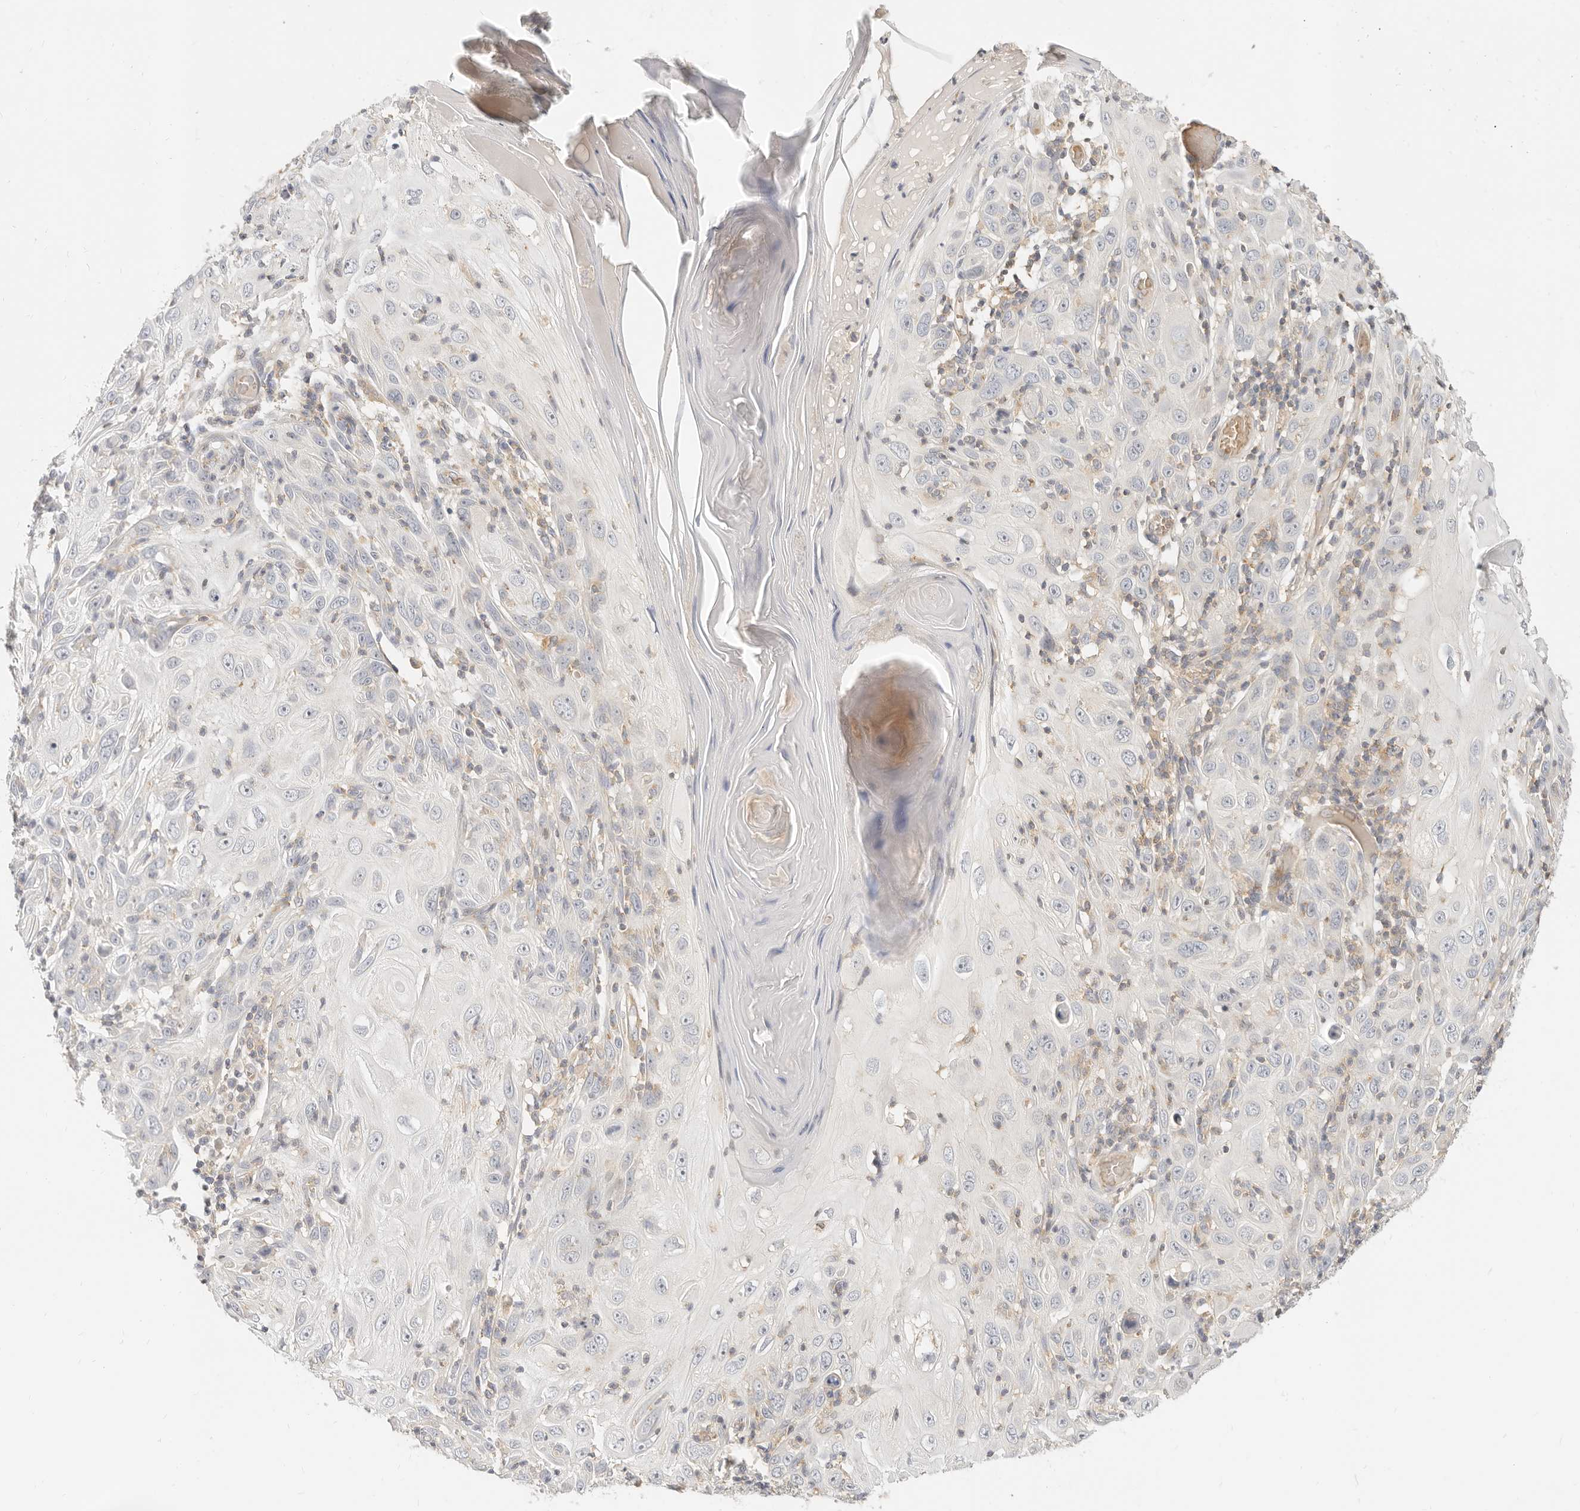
{"staining": {"intensity": "negative", "quantity": "none", "location": "none"}, "tissue": "skin cancer", "cell_type": "Tumor cells", "image_type": "cancer", "snomed": [{"axis": "morphology", "description": "Squamous cell carcinoma, NOS"}, {"axis": "topography", "description": "Skin"}], "caption": "High power microscopy photomicrograph of an immunohistochemistry (IHC) photomicrograph of skin squamous cell carcinoma, revealing no significant staining in tumor cells. (Brightfield microscopy of DAB immunohistochemistry at high magnification).", "gene": "LTB4R2", "patient": {"sex": "female", "age": 88}}